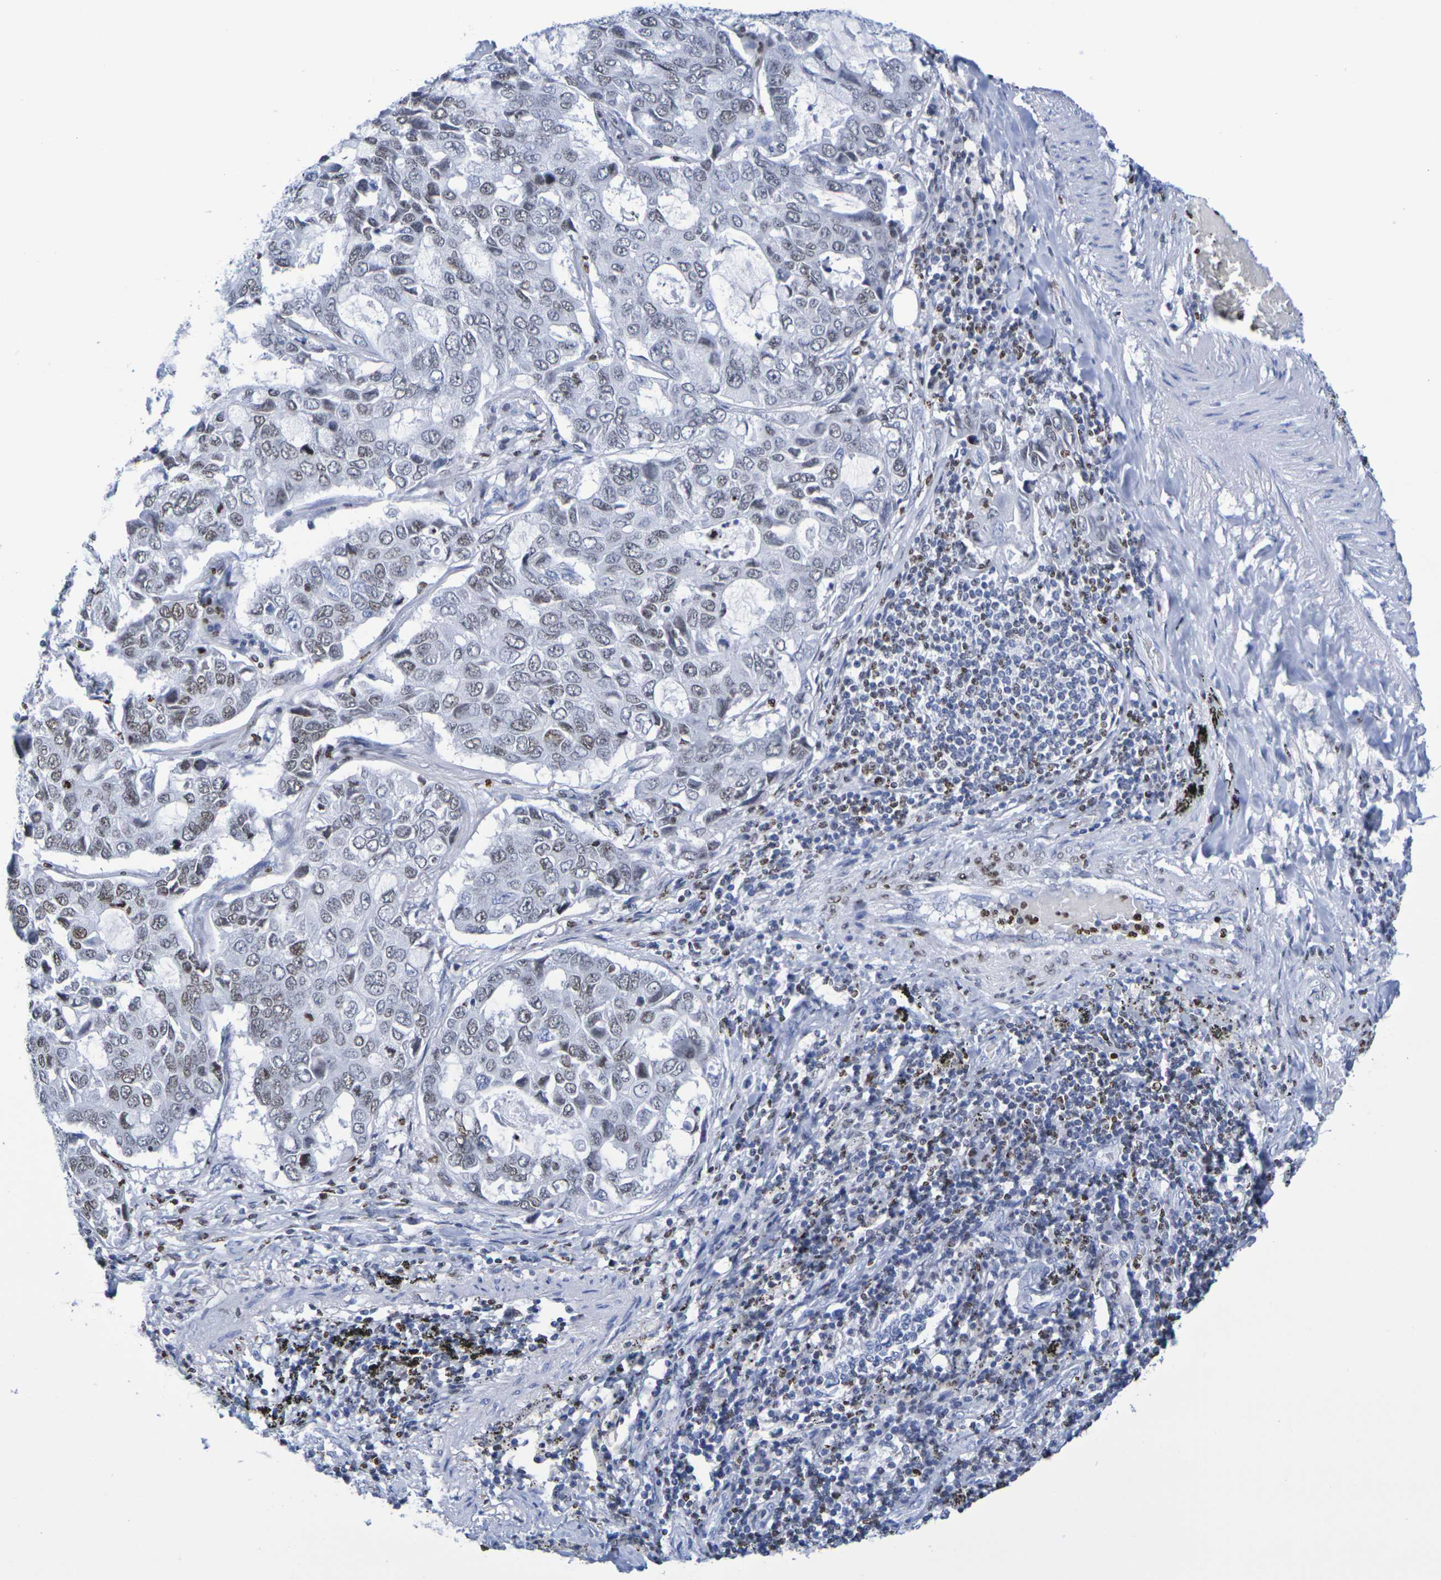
{"staining": {"intensity": "weak", "quantity": "<25%", "location": "nuclear"}, "tissue": "lung cancer", "cell_type": "Tumor cells", "image_type": "cancer", "snomed": [{"axis": "morphology", "description": "Adenocarcinoma, NOS"}, {"axis": "topography", "description": "Lung"}], "caption": "Immunohistochemical staining of human adenocarcinoma (lung) shows no significant expression in tumor cells. (IHC, brightfield microscopy, high magnification).", "gene": "H1-5", "patient": {"sex": "male", "age": 64}}